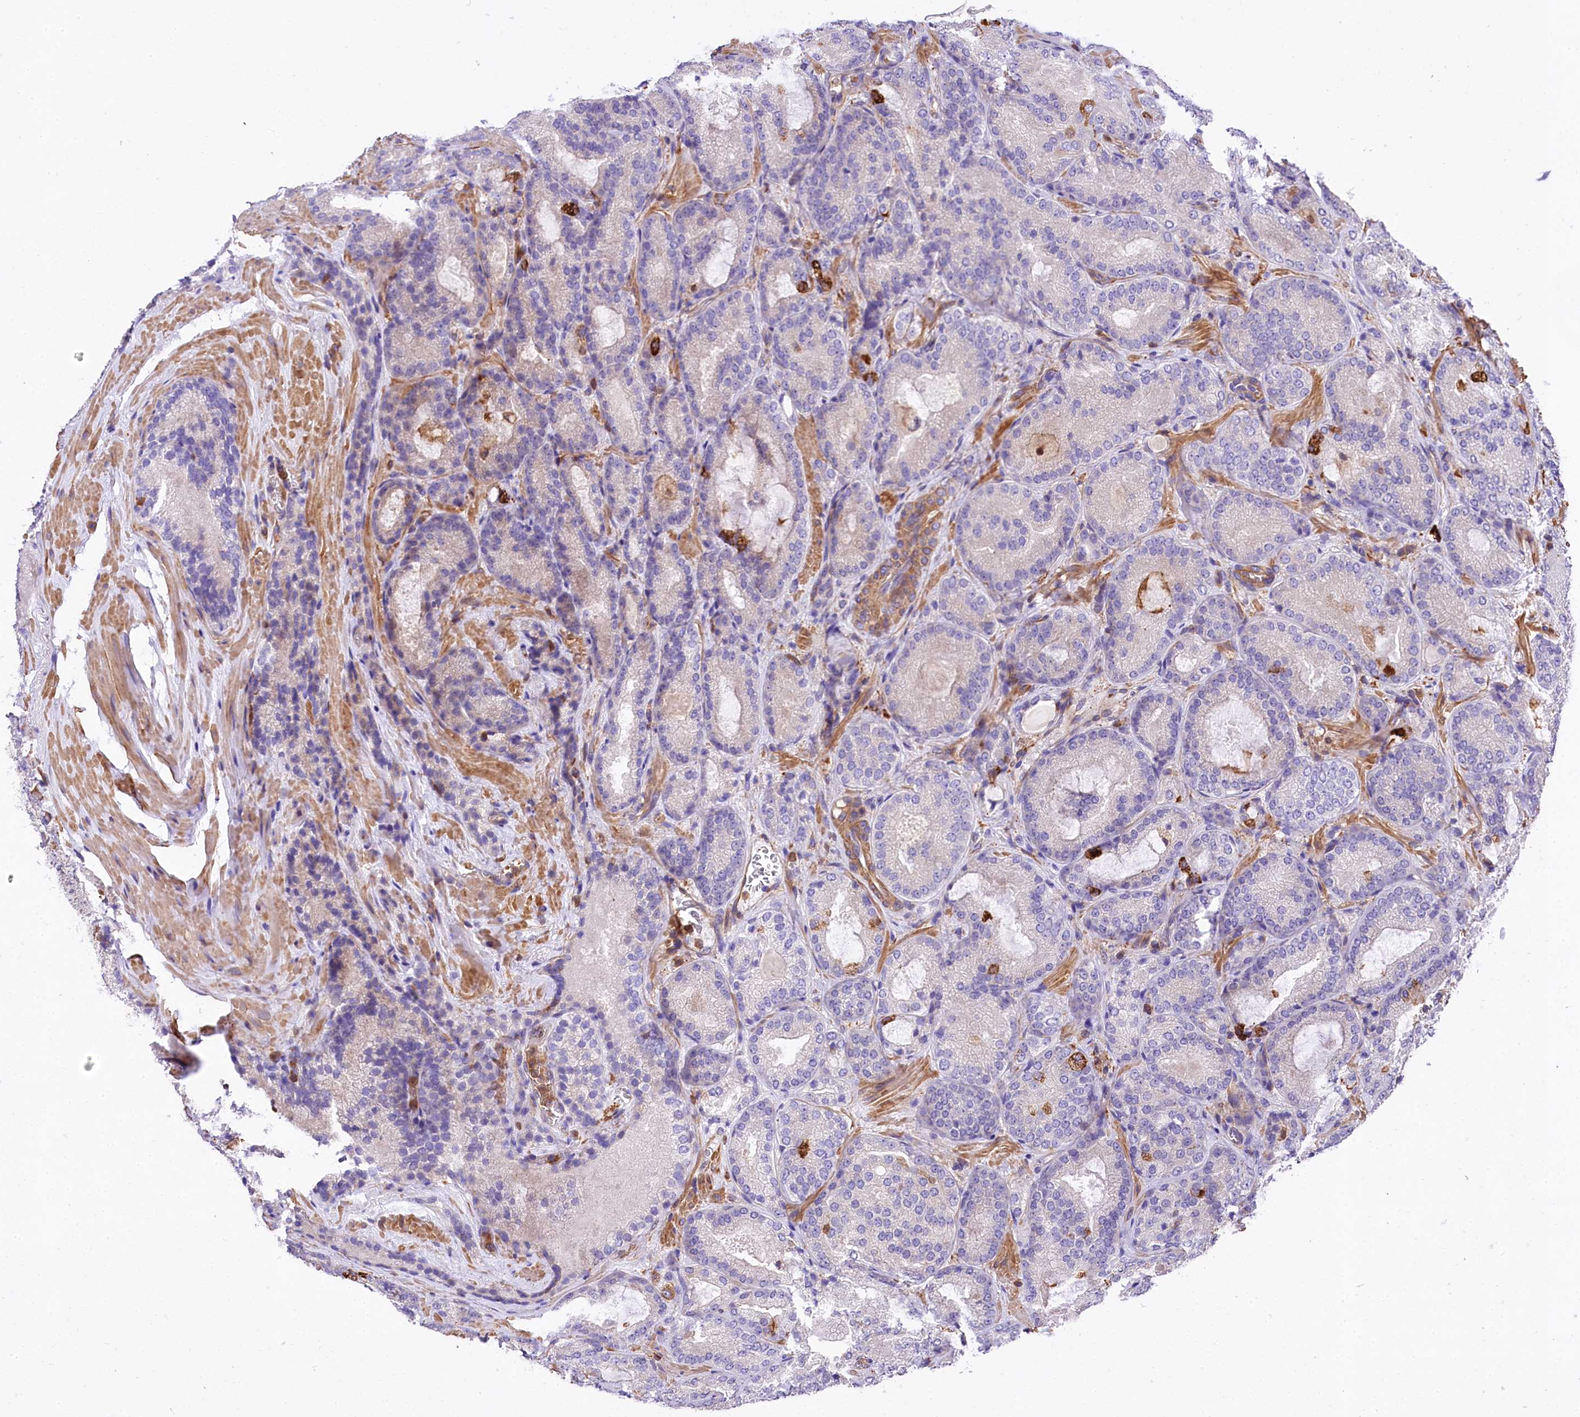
{"staining": {"intensity": "negative", "quantity": "none", "location": "none"}, "tissue": "prostate cancer", "cell_type": "Tumor cells", "image_type": "cancer", "snomed": [{"axis": "morphology", "description": "Adenocarcinoma, Low grade"}, {"axis": "topography", "description": "Prostate"}], "caption": "There is no significant positivity in tumor cells of prostate cancer.", "gene": "FCHSD2", "patient": {"sex": "male", "age": 74}}